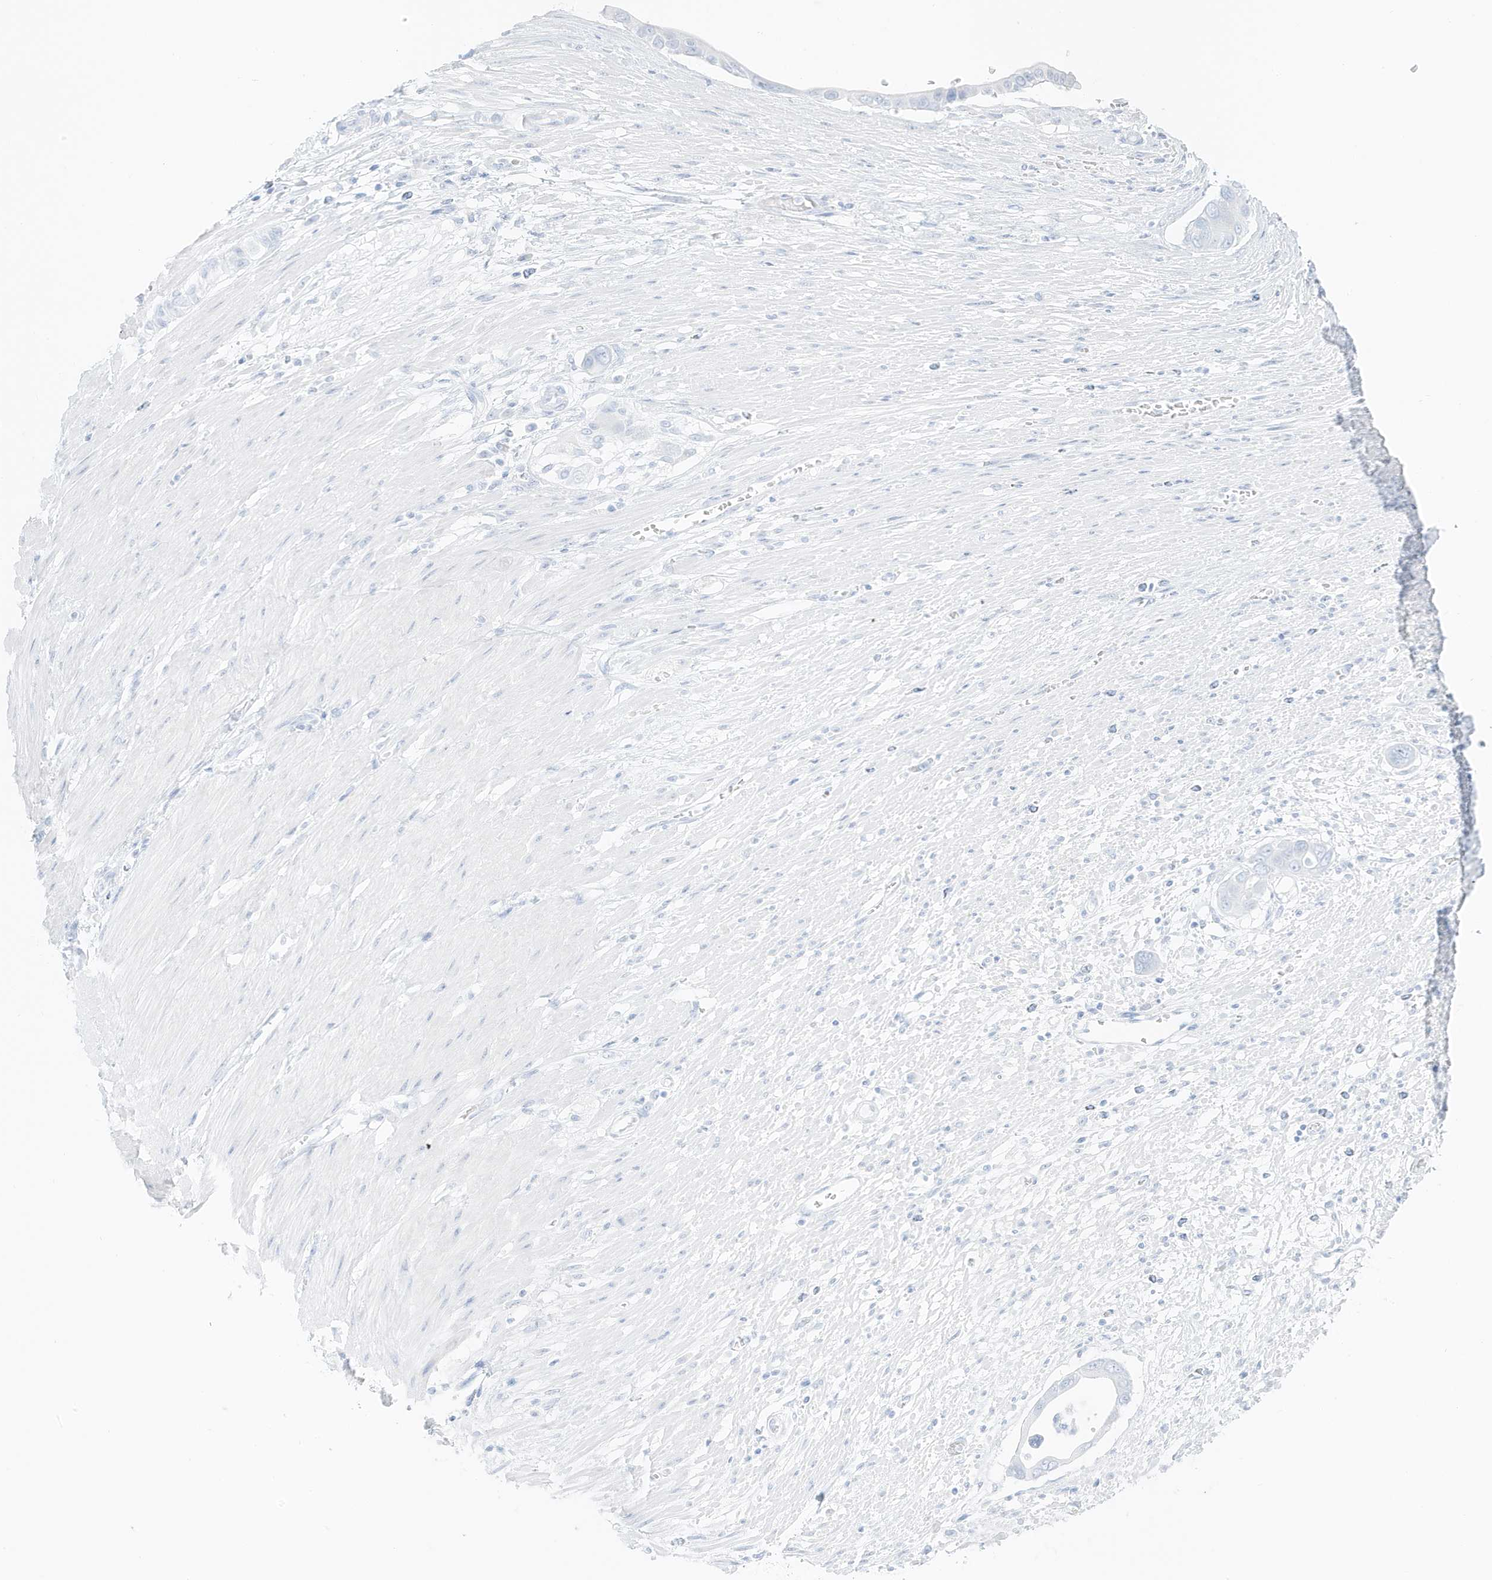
{"staining": {"intensity": "negative", "quantity": "none", "location": "none"}, "tissue": "pancreatic cancer", "cell_type": "Tumor cells", "image_type": "cancer", "snomed": [{"axis": "morphology", "description": "Adenocarcinoma, NOS"}, {"axis": "topography", "description": "Pancreas"}], "caption": "Immunohistochemical staining of pancreatic cancer (adenocarcinoma) exhibits no significant staining in tumor cells.", "gene": "SLC22A13", "patient": {"sex": "male", "age": 68}}